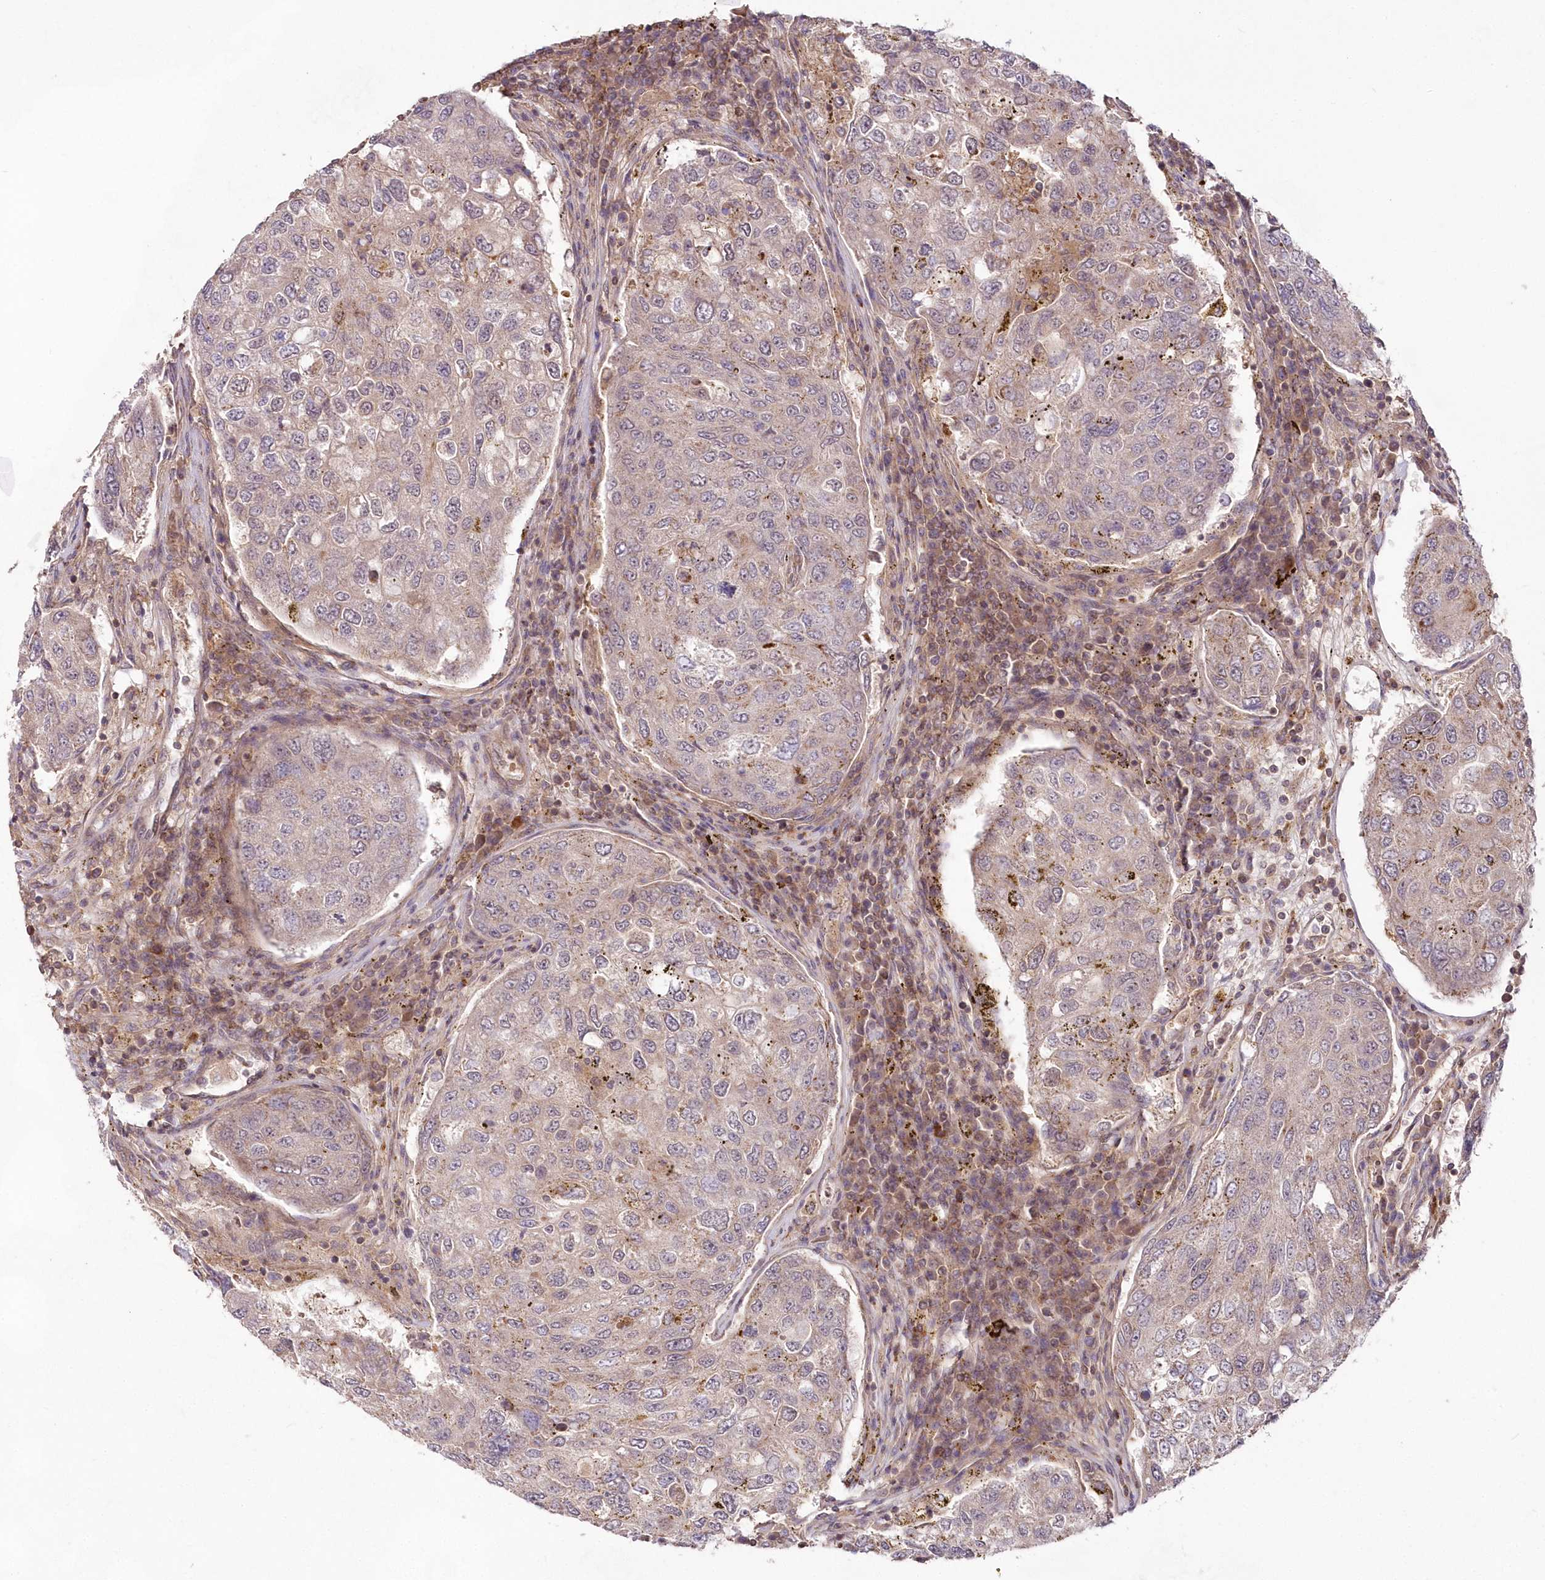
{"staining": {"intensity": "negative", "quantity": "none", "location": "none"}, "tissue": "urothelial cancer", "cell_type": "Tumor cells", "image_type": "cancer", "snomed": [{"axis": "morphology", "description": "Urothelial carcinoma, High grade"}, {"axis": "topography", "description": "Lymph node"}, {"axis": "topography", "description": "Urinary bladder"}], "caption": "An image of urothelial cancer stained for a protein exhibits no brown staining in tumor cells.", "gene": "IMPA1", "patient": {"sex": "male", "age": 51}}